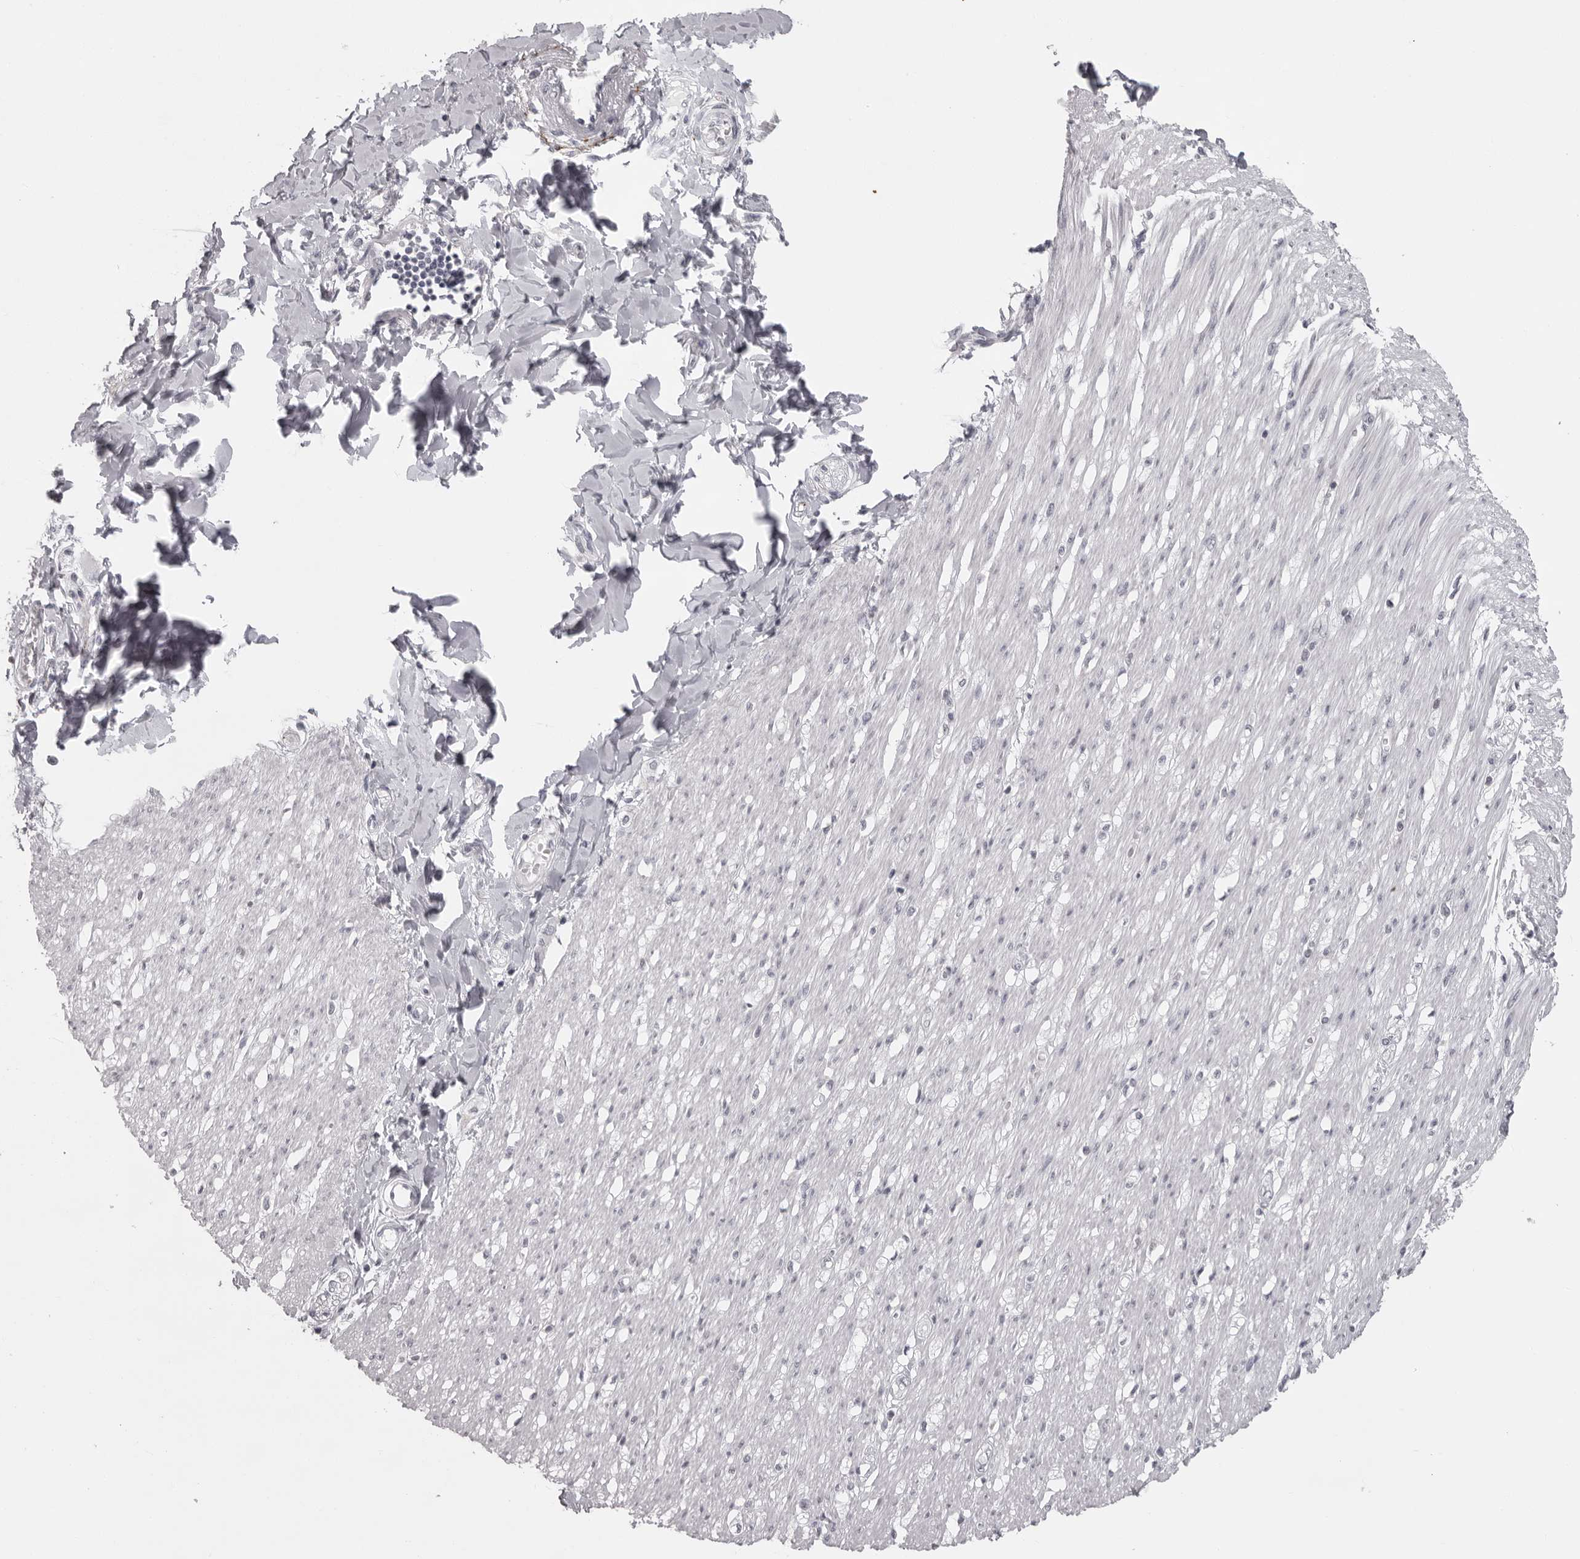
{"staining": {"intensity": "weak", "quantity": "<25%", "location": "cytoplasmic/membranous"}, "tissue": "smooth muscle", "cell_type": "Smooth muscle cells", "image_type": "normal", "snomed": [{"axis": "morphology", "description": "Normal tissue, NOS"}, {"axis": "morphology", "description": "Adenocarcinoma, NOS"}, {"axis": "topography", "description": "Colon"}, {"axis": "topography", "description": "Peripheral nerve tissue"}], "caption": "This is an immunohistochemistry image of normal smooth muscle. There is no expression in smooth muscle cells.", "gene": "NUDT18", "patient": {"sex": "male", "age": 14}}